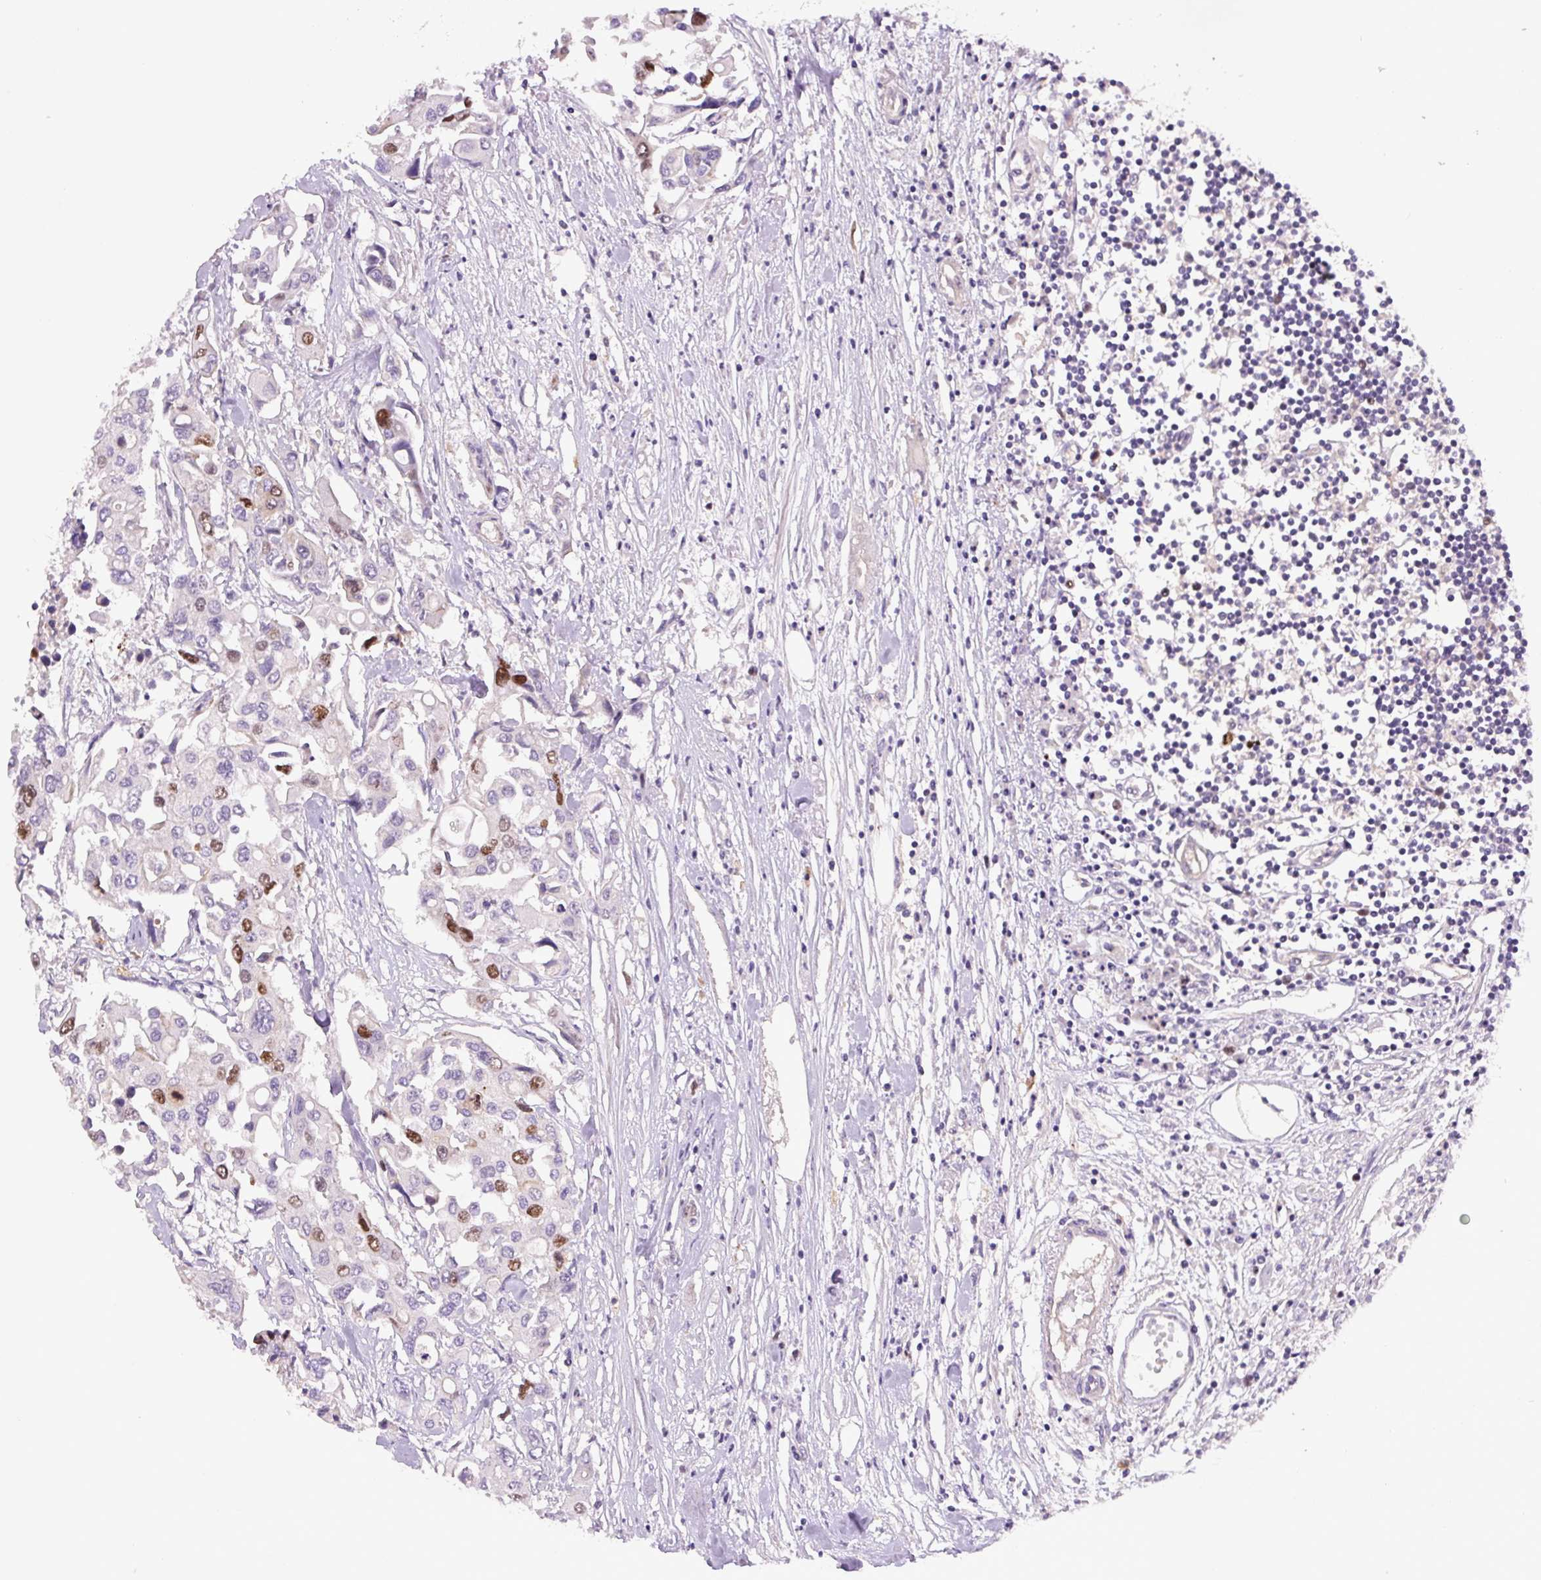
{"staining": {"intensity": "moderate", "quantity": "<25%", "location": "nuclear"}, "tissue": "colorectal cancer", "cell_type": "Tumor cells", "image_type": "cancer", "snomed": [{"axis": "morphology", "description": "Adenocarcinoma, NOS"}, {"axis": "topography", "description": "Colon"}], "caption": "Immunohistochemistry (IHC) histopathology image of neoplastic tissue: colorectal cancer stained using immunohistochemistry (IHC) demonstrates low levels of moderate protein expression localized specifically in the nuclear of tumor cells, appearing as a nuclear brown color.", "gene": "KIFC1", "patient": {"sex": "male", "age": 77}}